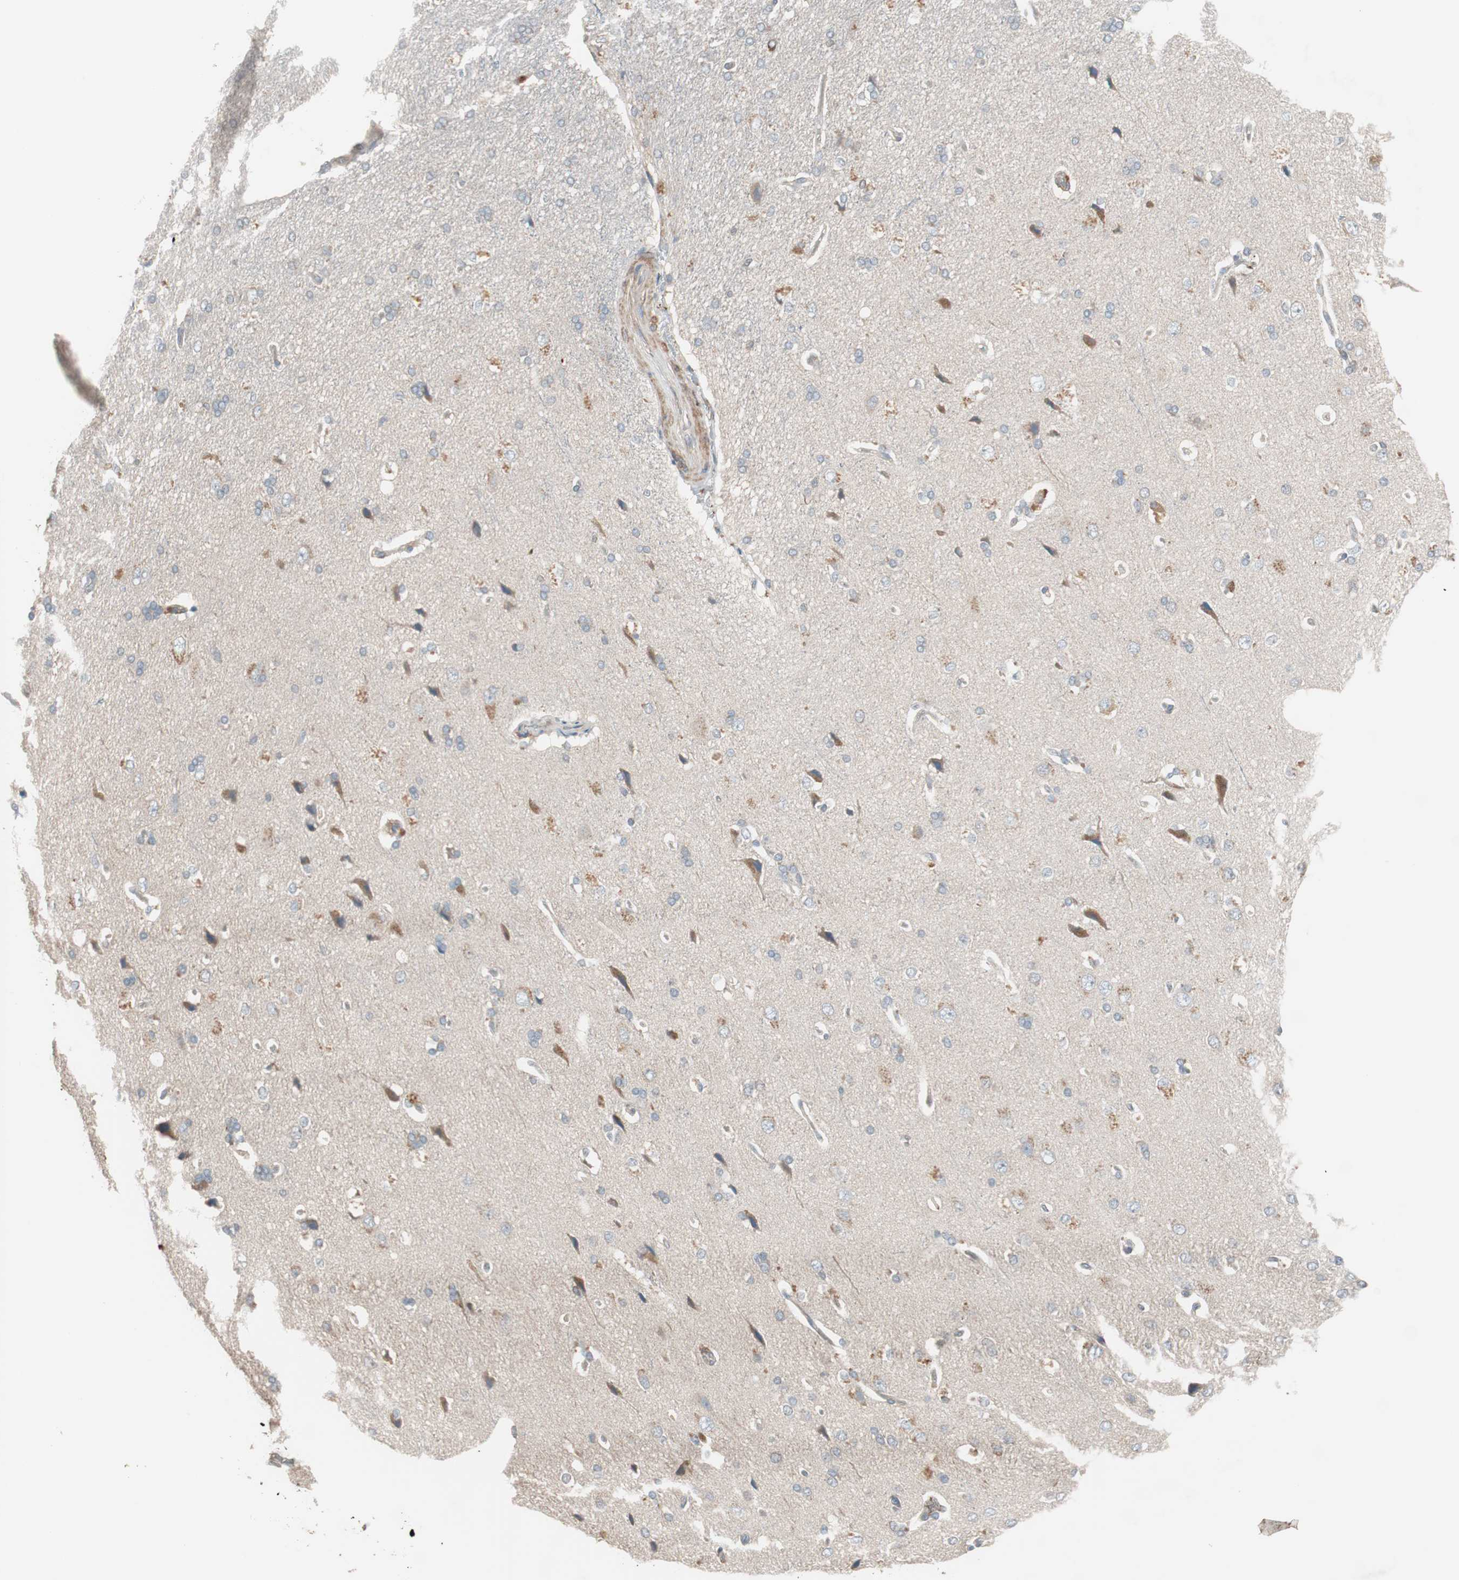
{"staining": {"intensity": "strong", "quantity": ">75%", "location": "cytoplasmic/membranous"}, "tissue": "cerebral cortex", "cell_type": "Endothelial cells", "image_type": "normal", "snomed": [{"axis": "morphology", "description": "Normal tissue, NOS"}, {"axis": "topography", "description": "Cerebral cortex"}], "caption": "Immunohistochemistry histopathology image of benign cerebral cortex: human cerebral cortex stained using immunohistochemistry exhibits high levels of strong protein expression localized specifically in the cytoplasmic/membranous of endothelial cells, appearing as a cytoplasmic/membranous brown color.", "gene": "STAB1", "patient": {"sex": "male", "age": 62}}